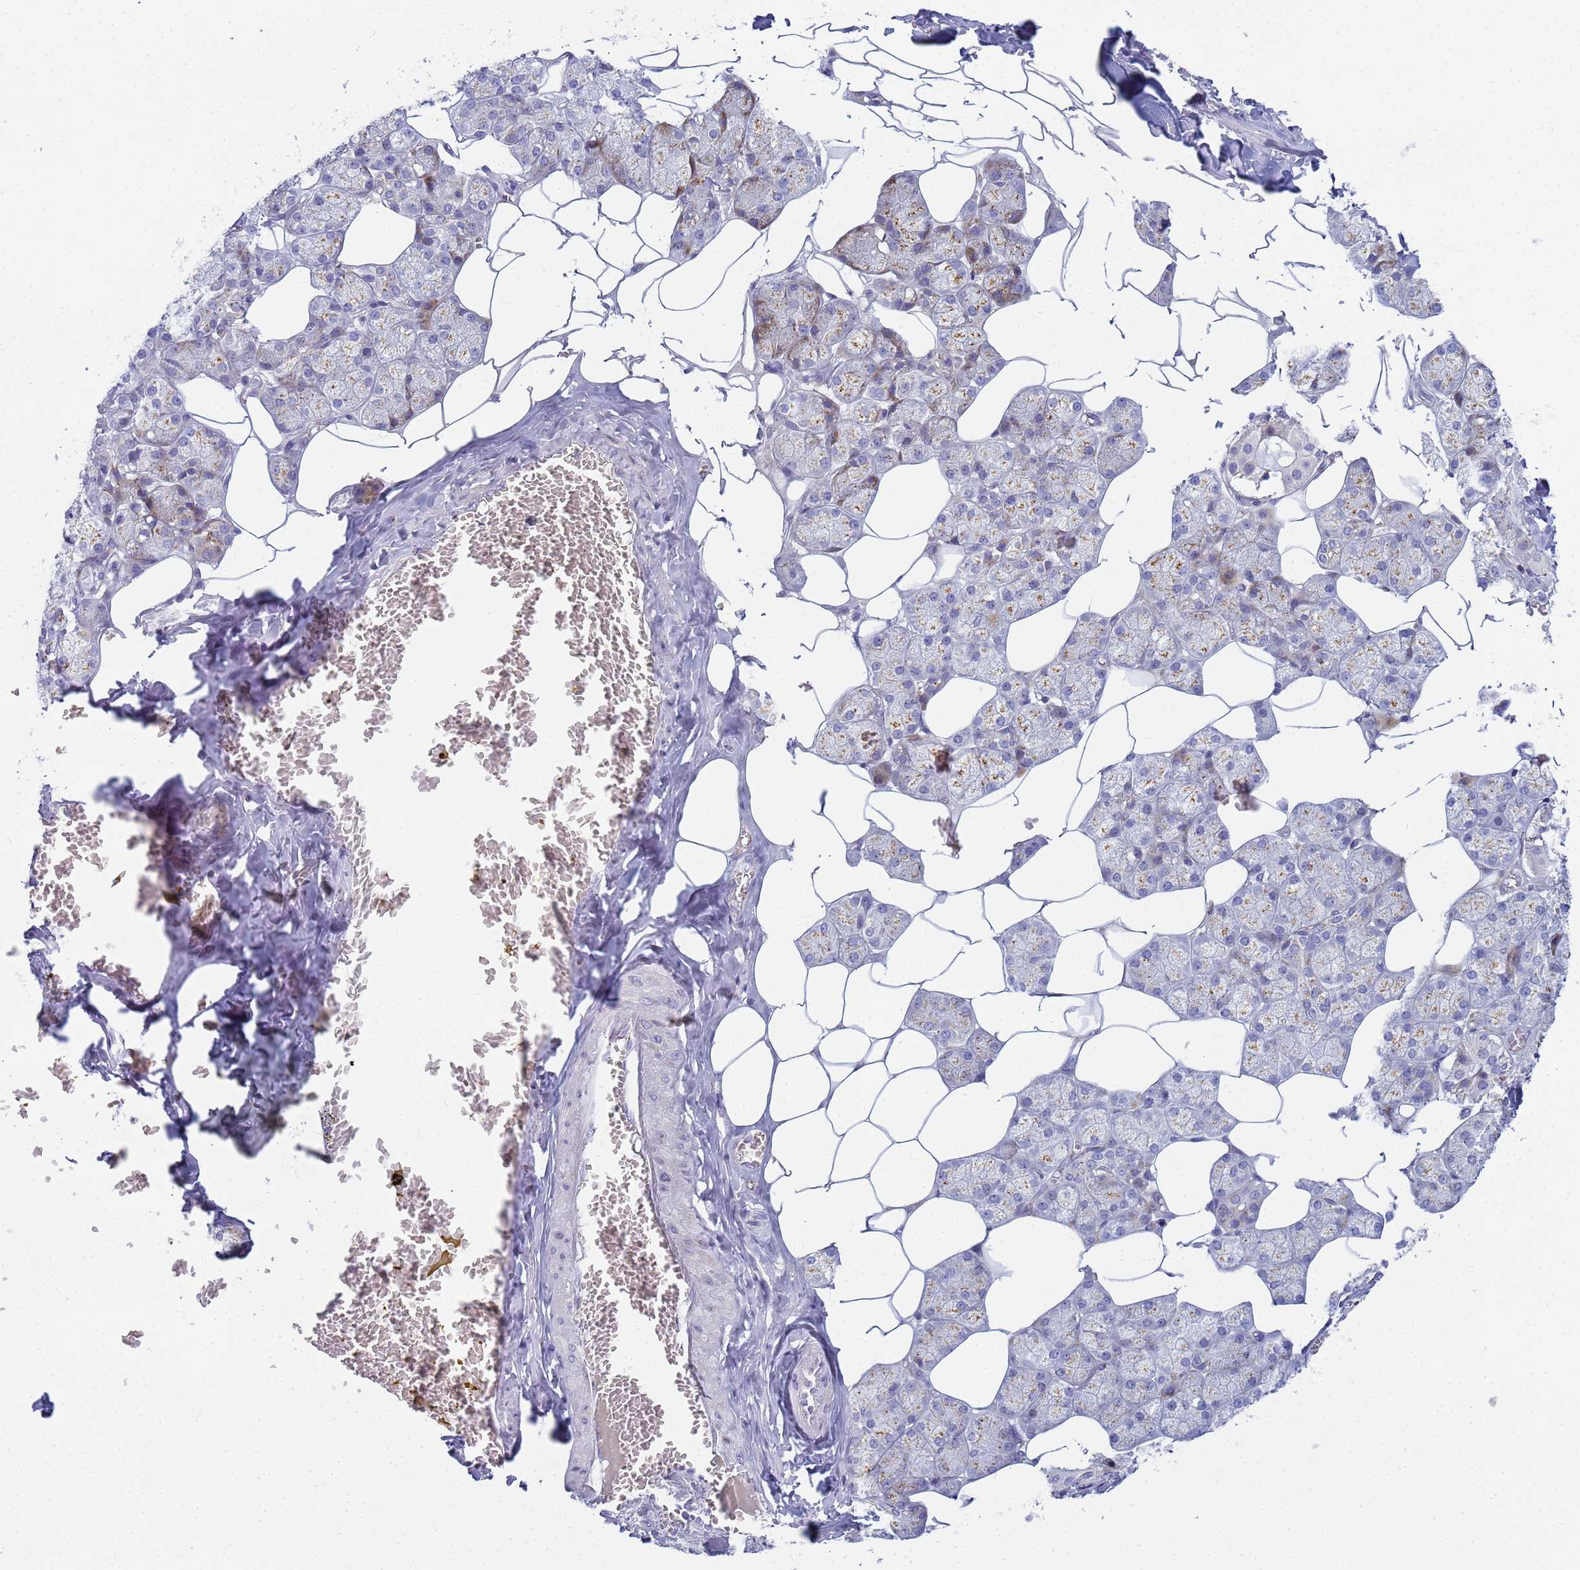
{"staining": {"intensity": "moderate", "quantity": ">75%", "location": "cytoplasmic/membranous"}, "tissue": "salivary gland", "cell_type": "Glandular cells", "image_type": "normal", "snomed": [{"axis": "morphology", "description": "Normal tissue, NOS"}, {"axis": "topography", "description": "Salivary gland"}], "caption": "A photomicrograph of salivary gland stained for a protein shows moderate cytoplasmic/membranous brown staining in glandular cells. (DAB (3,3'-diaminobenzidine) IHC, brown staining for protein, blue staining for nuclei).", "gene": "CR1", "patient": {"sex": "male", "age": 62}}